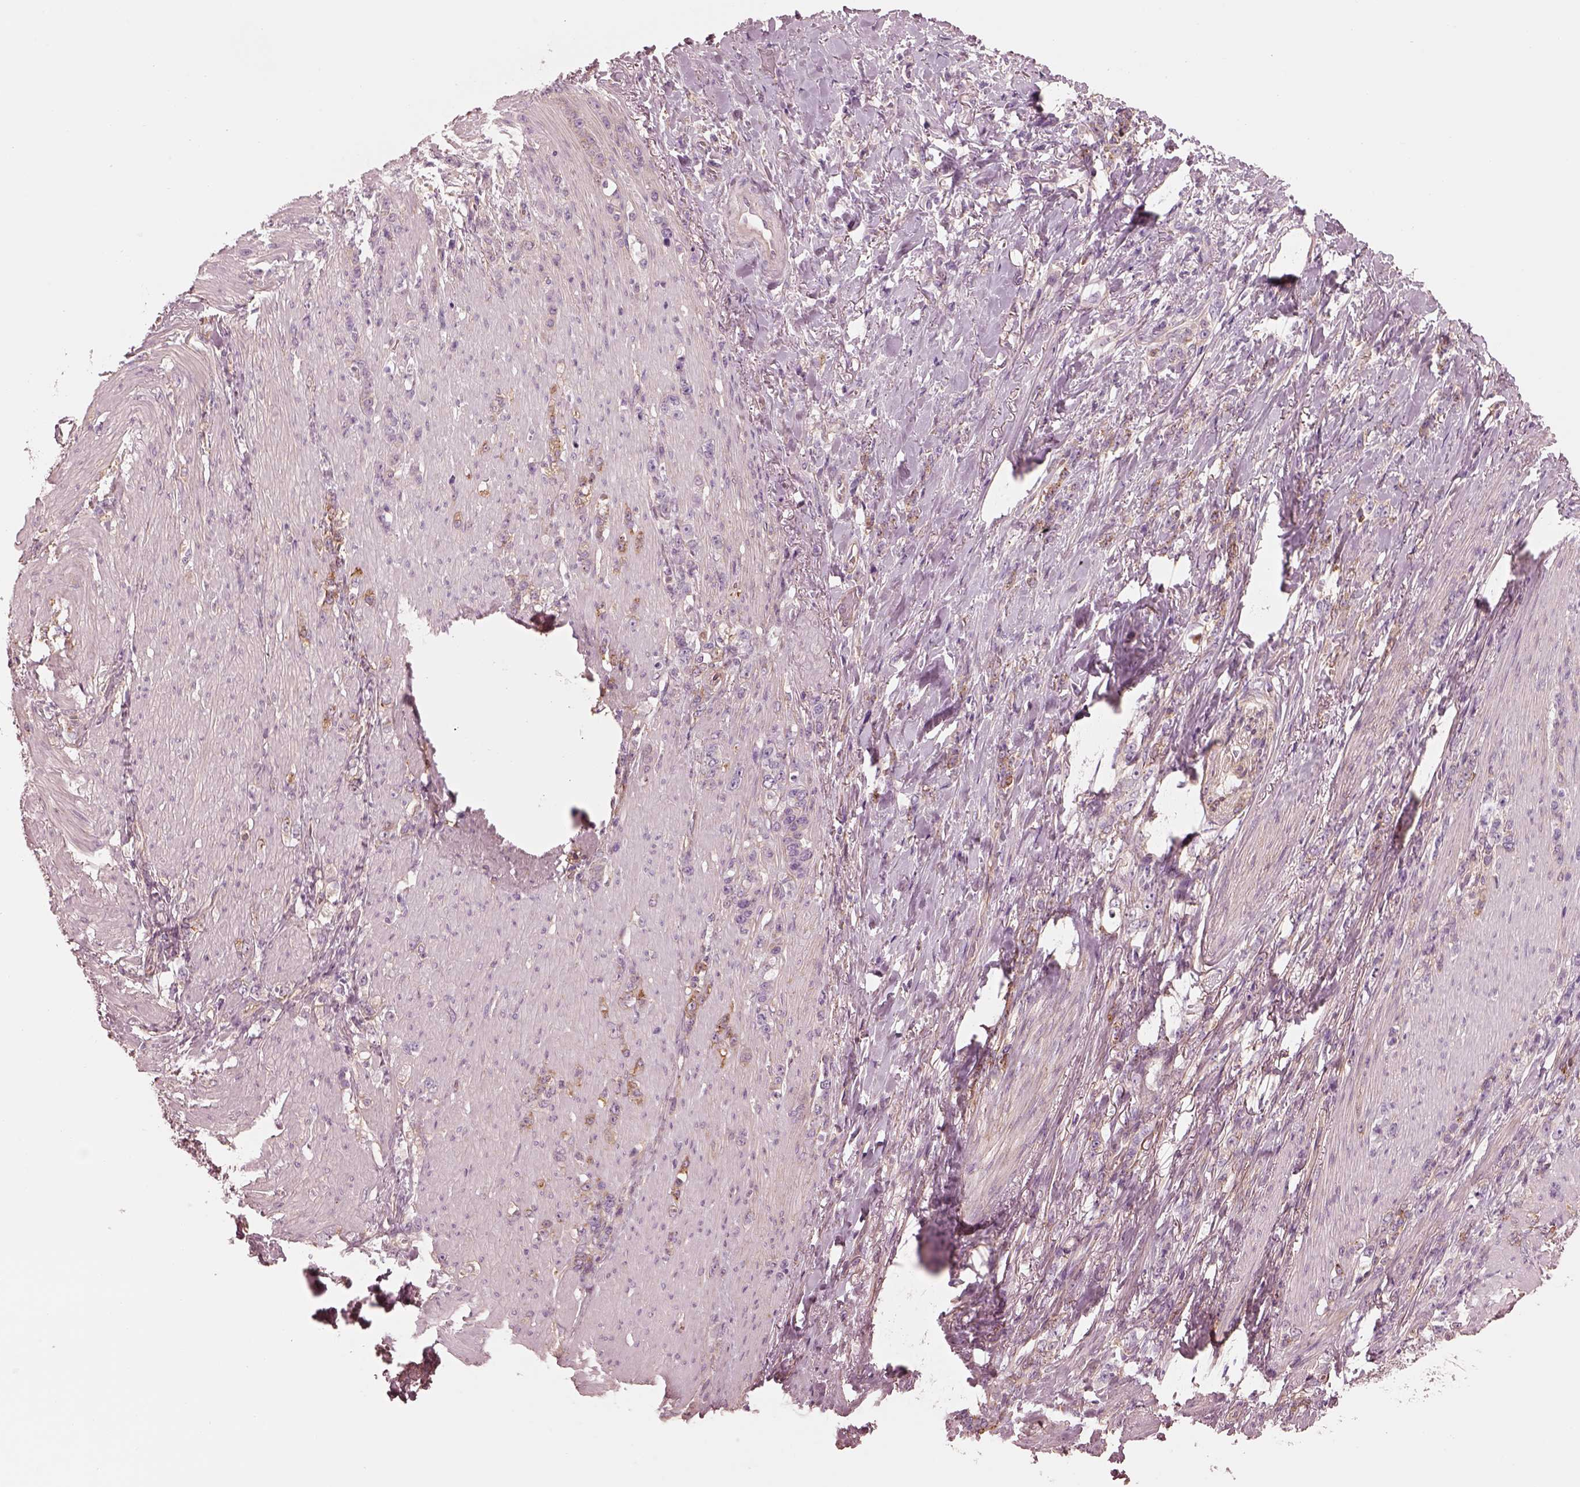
{"staining": {"intensity": "weak", "quantity": "25%-75%", "location": "cytoplasmic/membranous"}, "tissue": "stomach cancer", "cell_type": "Tumor cells", "image_type": "cancer", "snomed": [{"axis": "morphology", "description": "Adenocarcinoma, NOS"}, {"axis": "topography", "description": "Stomach, lower"}], "caption": "Protein staining of stomach cancer (adenocarcinoma) tissue demonstrates weak cytoplasmic/membranous positivity in approximately 25%-75% of tumor cells. (Stains: DAB (3,3'-diaminobenzidine) in brown, nuclei in blue, Microscopy: brightfield microscopy at high magnification).", "gene": "ELAPOR1", "patient": {"sex": "male", "age": 88}}